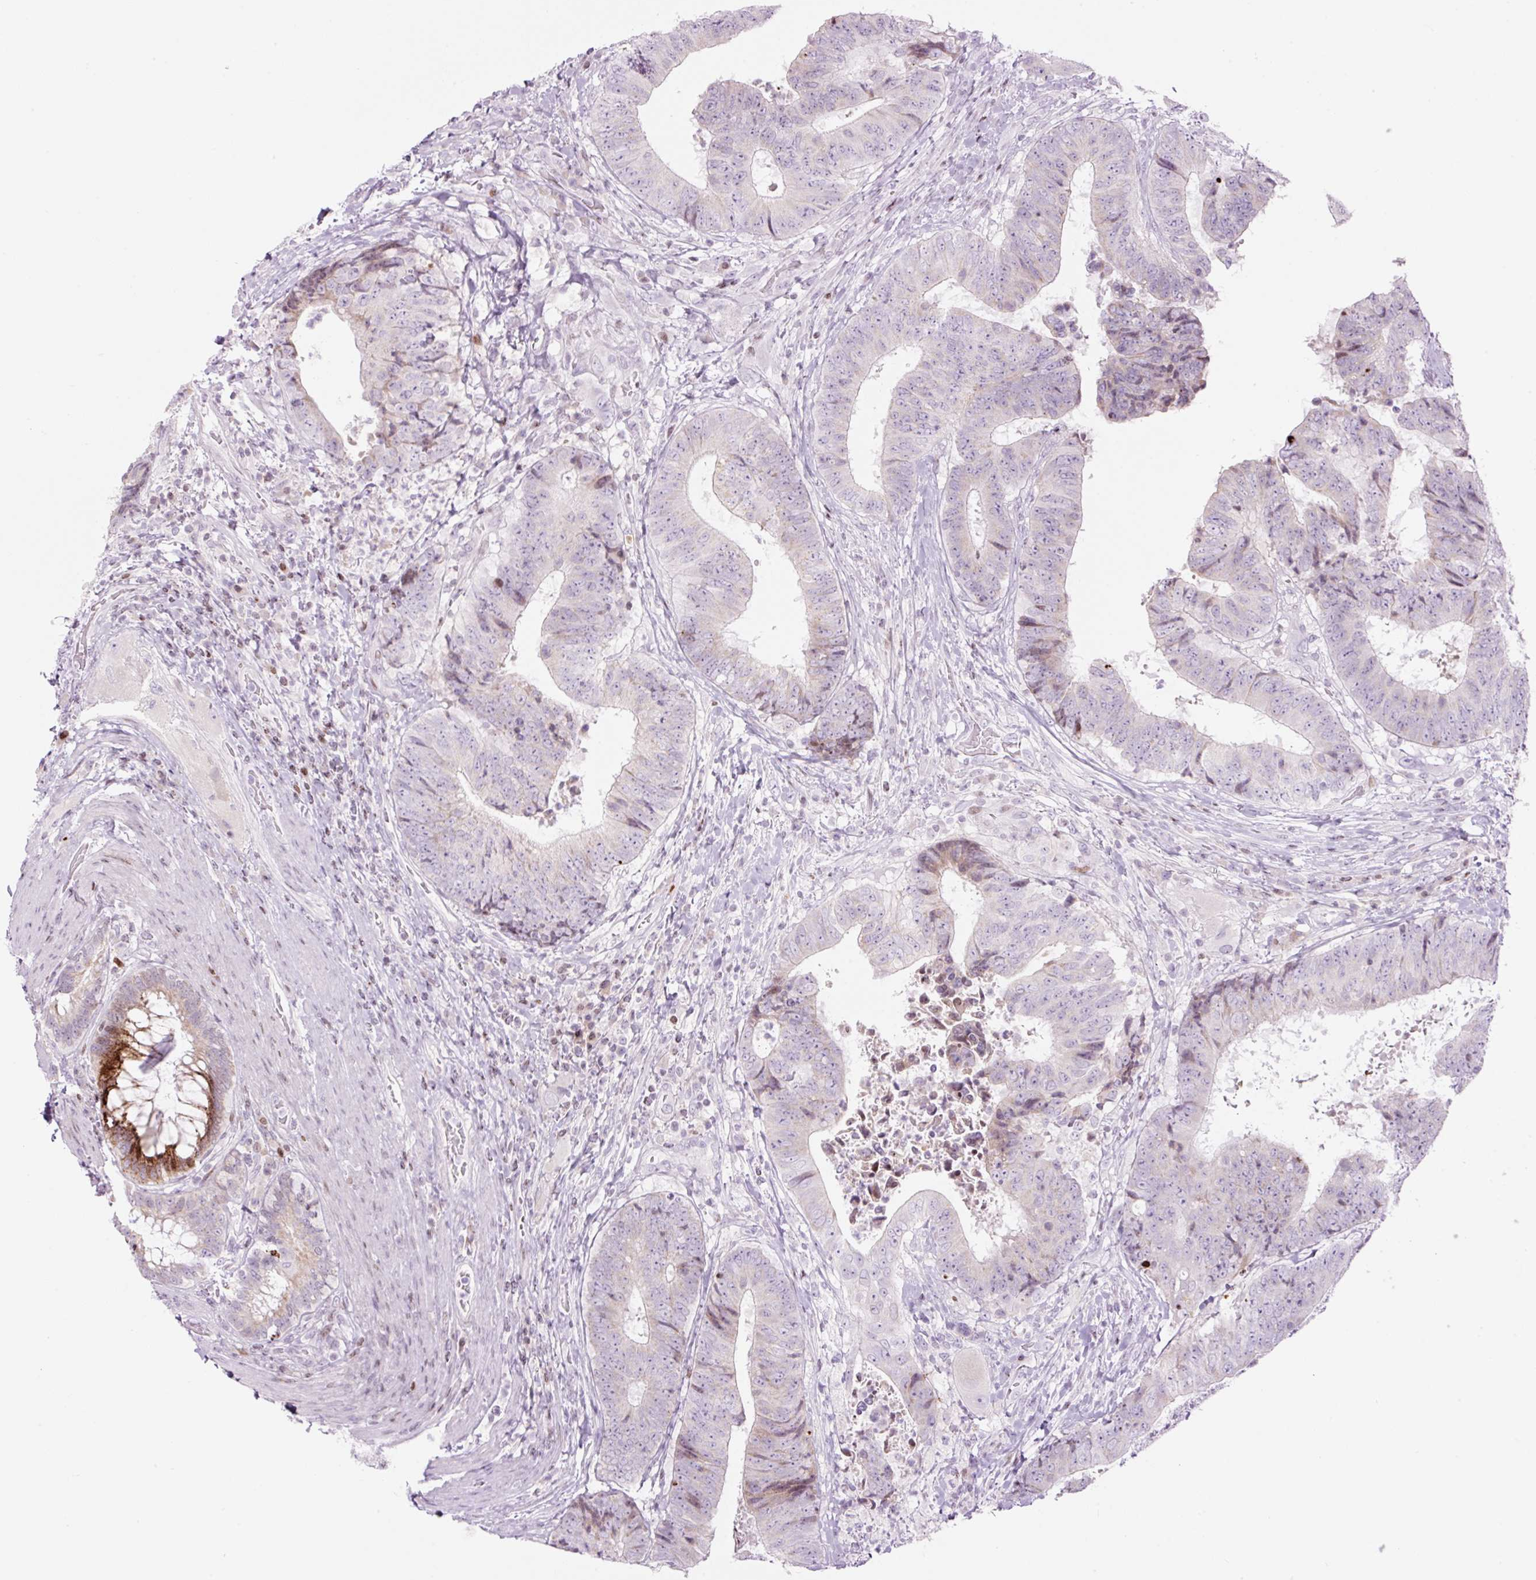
{"staining": {"intensity": "weak", "quantity": "<25%", "location": "nuclear"}, "tissue": "colorectal cancer", "cell_type": "Tumor cells", "image_type": "cancer", "snomed": [{"axis": "morphology", "description": "Adenocarcinoma, NOS"}, {"axis": "topography", "description": "Rectum"}], "caption": "This is an IHC histopathology image of colorectal adenocarcinoma. There is no staining in tumor cells.", "gene": "TMEM177", "patient": {"sex": "male", "age": 72}}